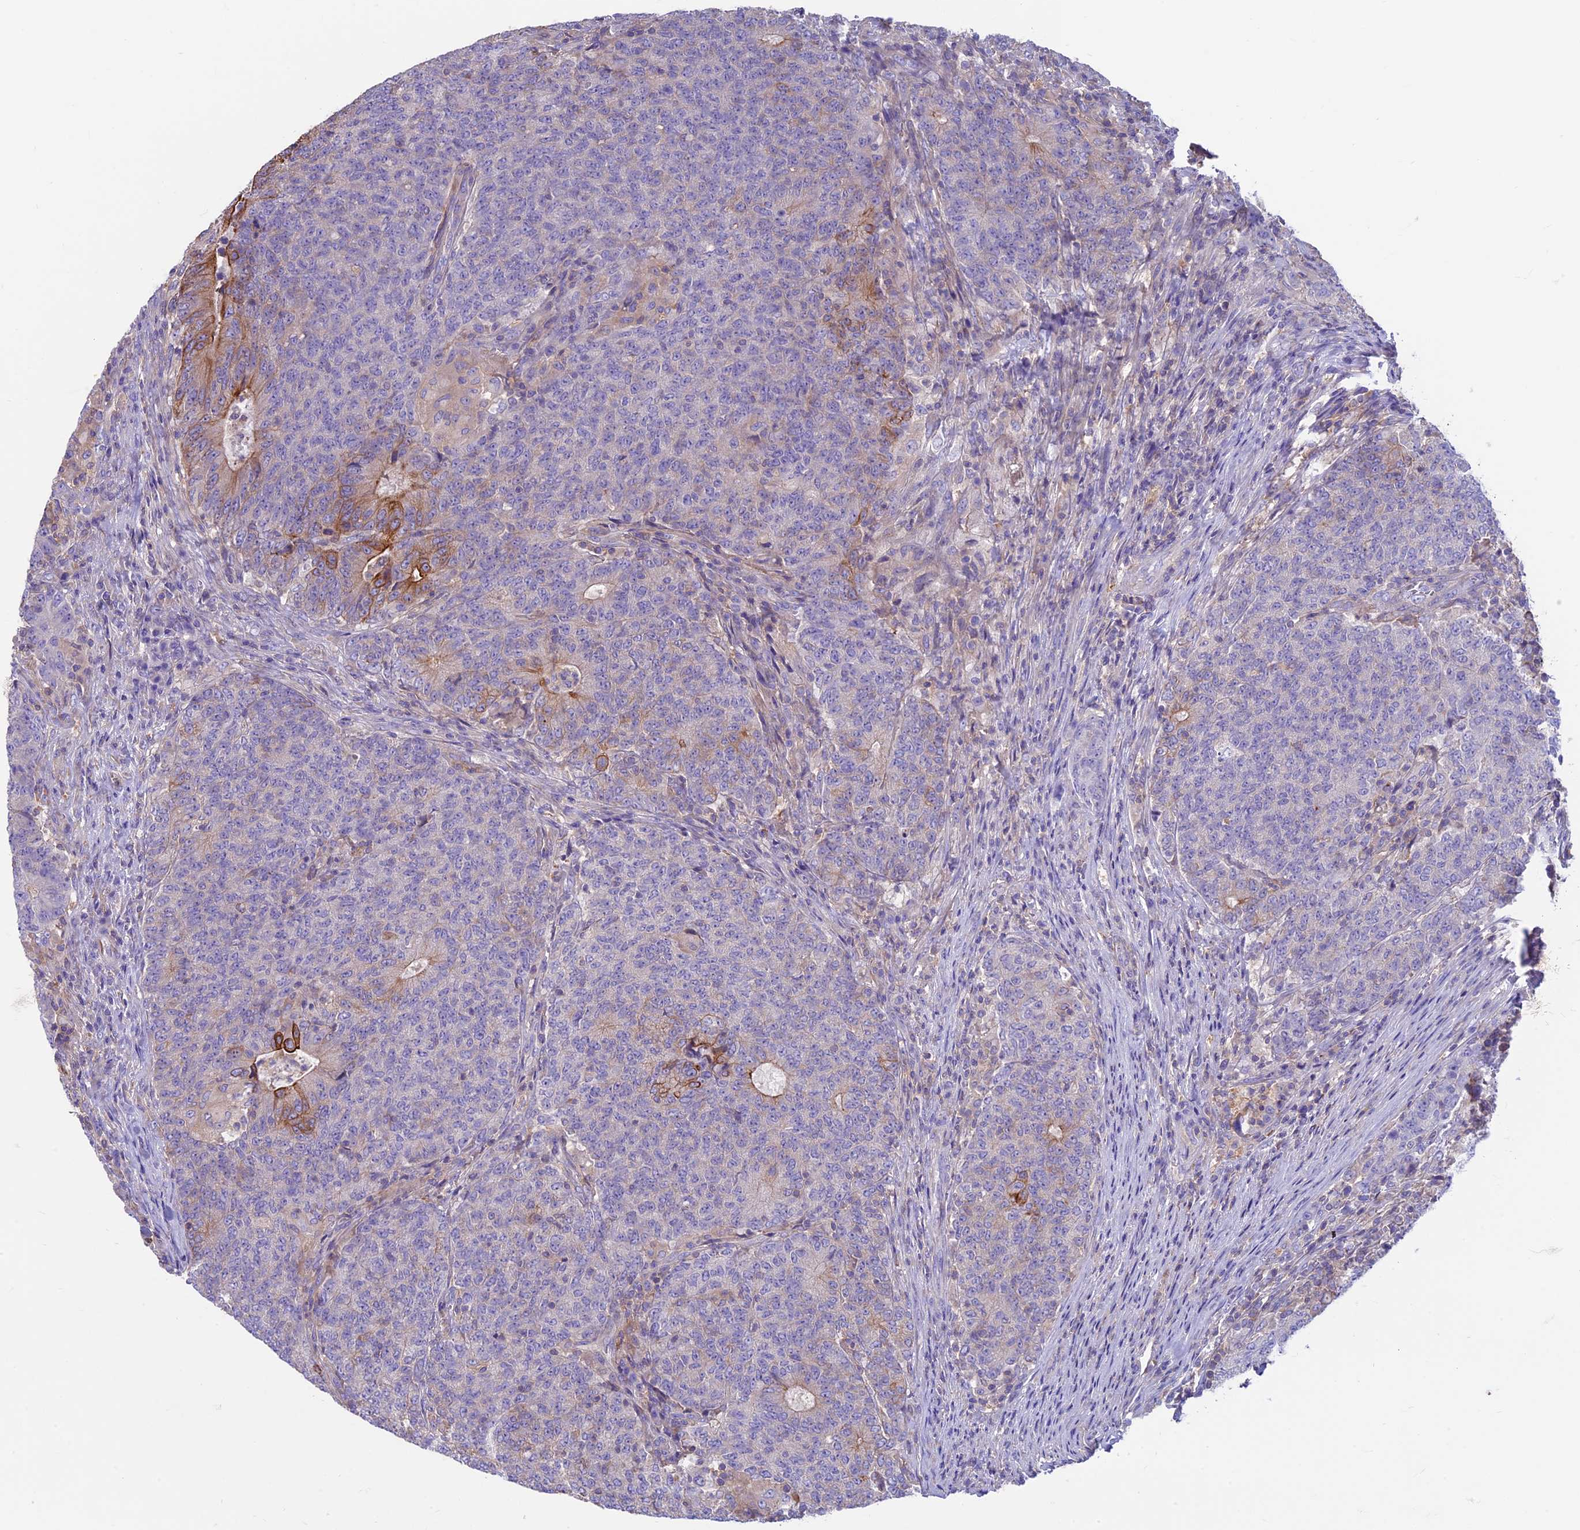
{"staining": {"intensity": "moderate", "quantity": "<25%", "location": "cytoplasmic/membranous"}, "tissue": "colorectal cancer", "cell_type": "Tumor cells", "image_type": "cancer", "snomed": [{"axis": "morphology", "description": "Adenocarcinoma, NOS"}, {"axis": "topography", "description": "Colon"}], "caption": "Colorectal cancer (adenocarcinoma) was stained to show a protein in brown. There is low levels of moderate cytoplasmic/membranous expression in about <25% of tumor cells. (Brightfield microscopy of DAB IHC at high magnification).", "gene": "CDAN1", "patient": {"sex": "female", "age": 75}}